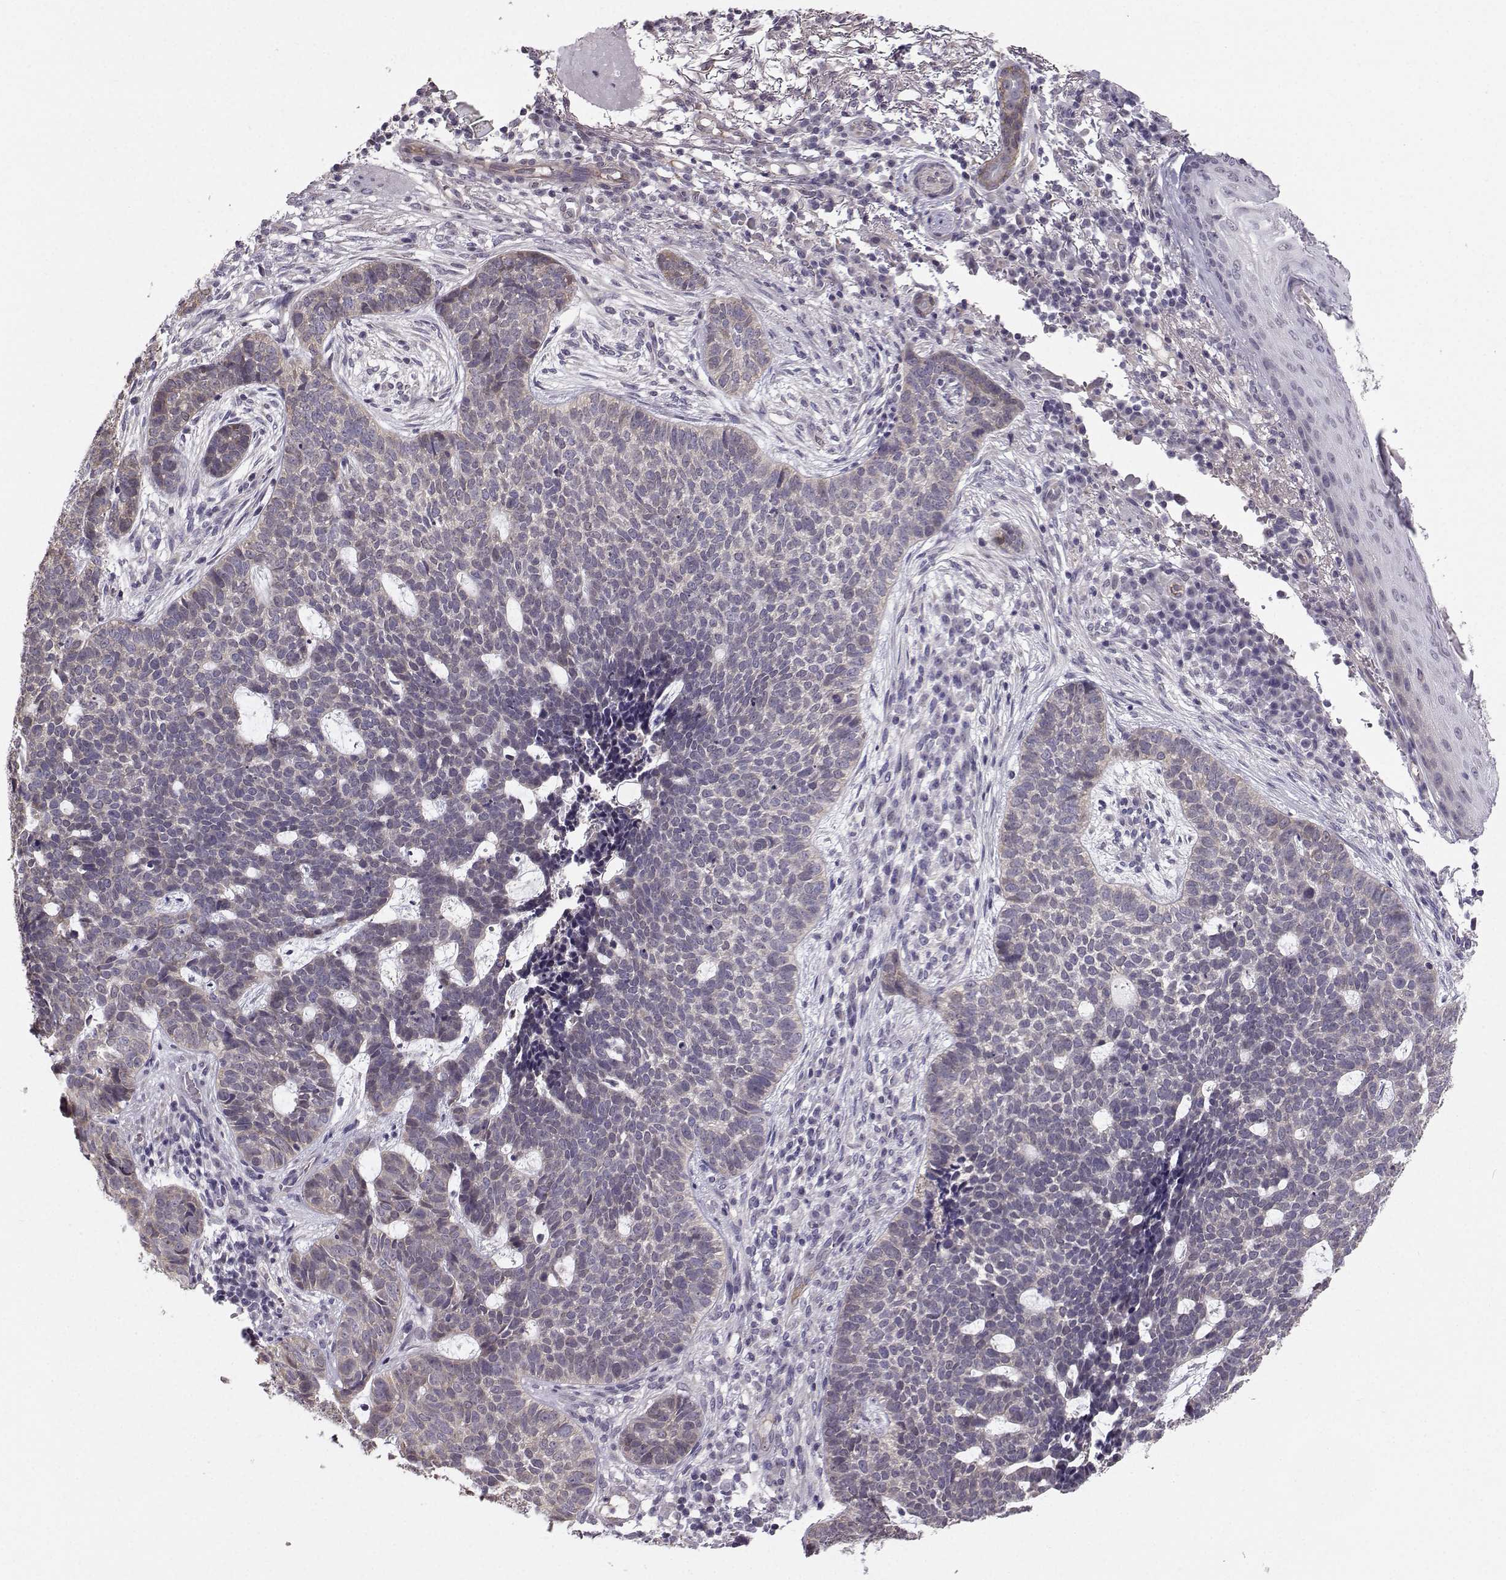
{"staining": {"intensity": "weak", "quantity": ">75%", "location": "cytoplasmic/membranous"}, "tissue": "skin cancer", "cell_type": "Tumor cells", "image_type": "cancer", "snomed": [{"axis": "morphology", "description": "Basal cell carcinoma"}, {"axis": "topography", "description": "Skin"}], "caption": "An image showing weak cytoplasmic/membranous expression in approximately >75% of tumor cells in skin cancer, as visualized by brown immunohistochemical staining.", "gene": "TSPYL5", "patient": {"sex": "female", "age": 69}}